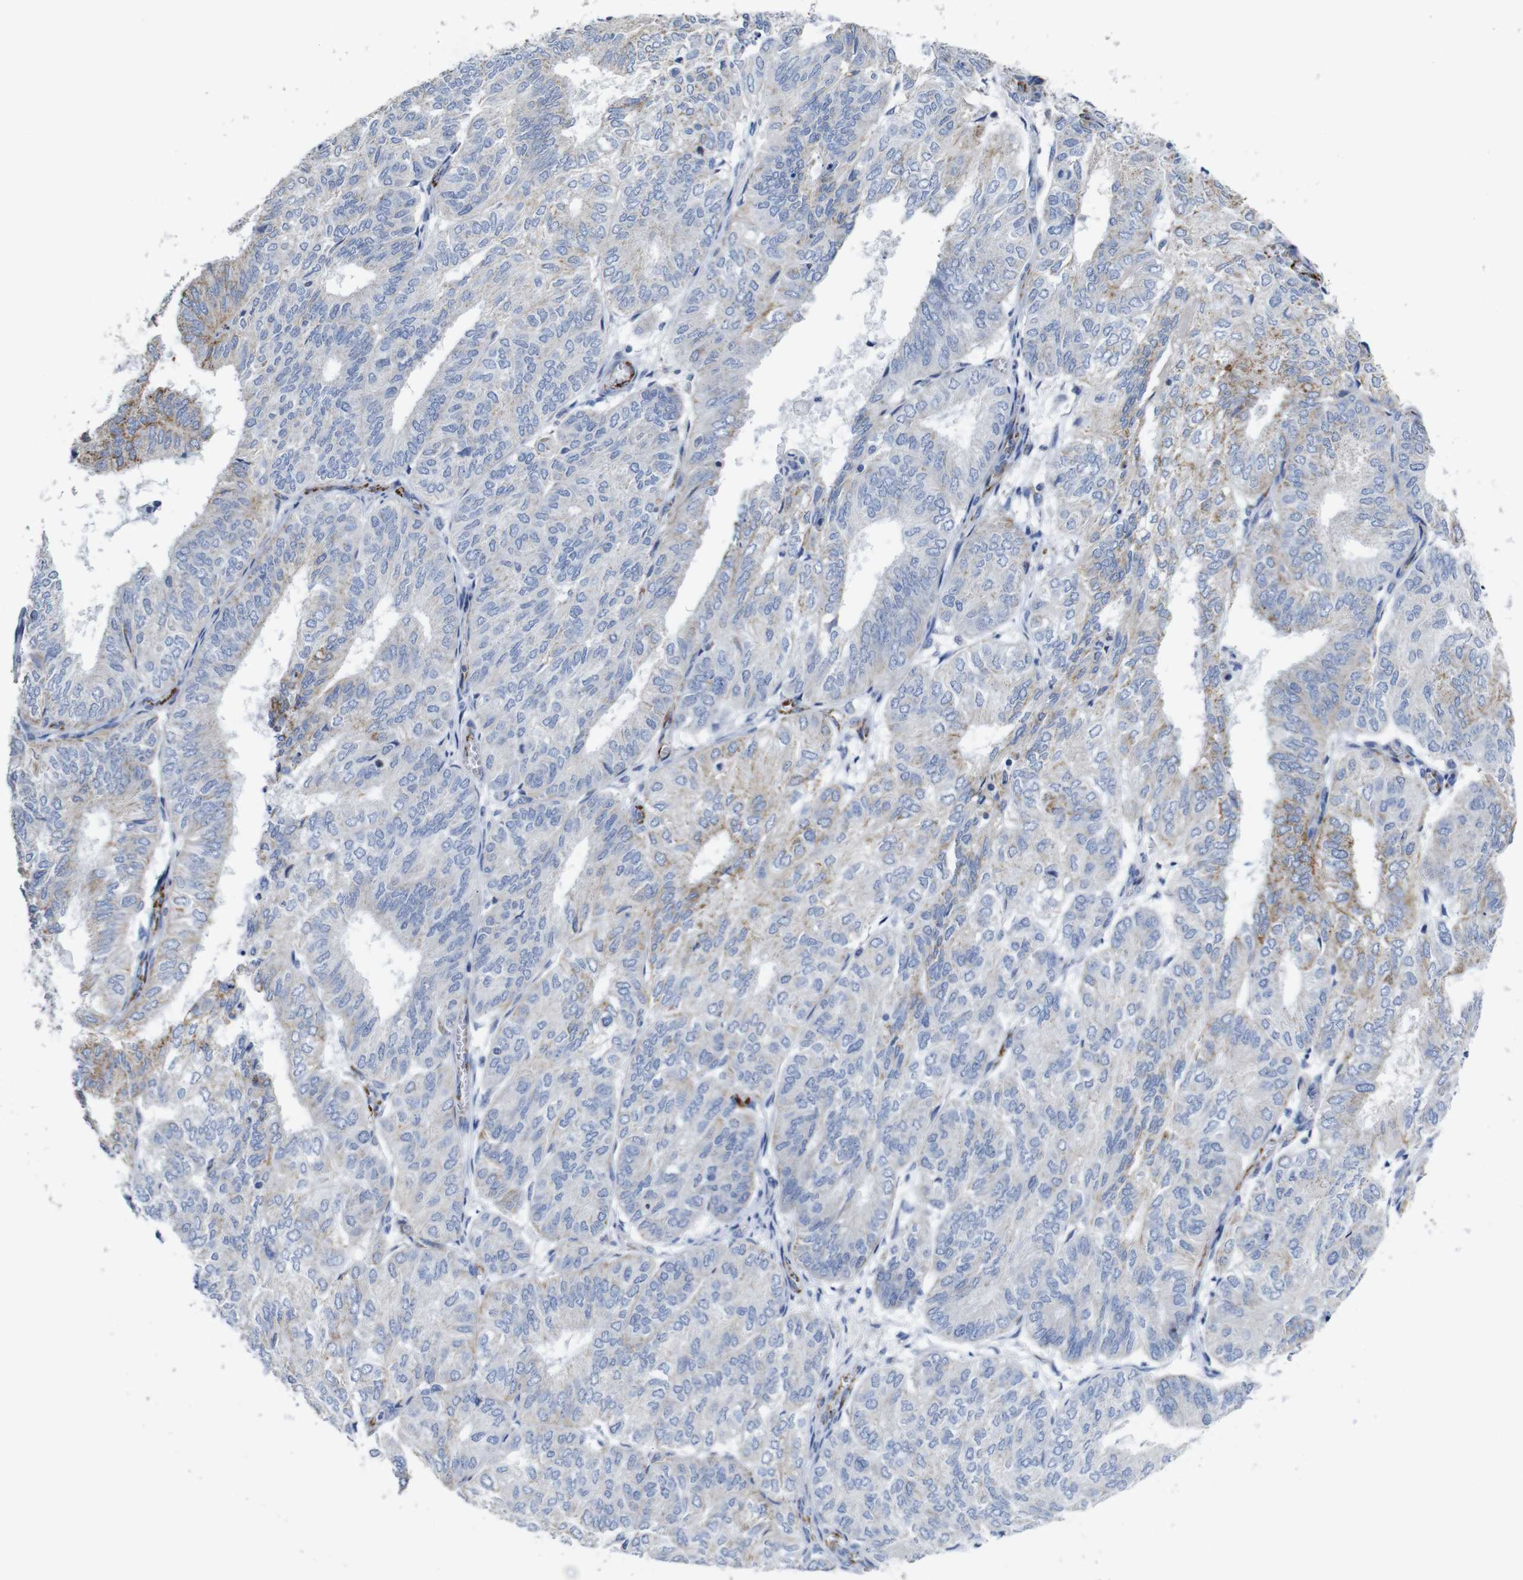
{"staining": {"intensity": "moderate", "quantity": "<25%", "location": "cytoplasmic/membranous"}, "tissue": "endometrial cancer", "cell_type": "Tumor cells", "image_type": "cancer", "snomed": [{"axis": "morphology", "description": "Adenocarcinoma, NOS"}, {"axis": "topography", "description": "Uterus"}], "caption": "Brown immunohistochemical staining in endometrial adenocarcinoma displays moderate cytoplasmic/membranous expression in about <25% of tumor cells. (DAB IHC with brightfield microscopy, high magnification).", "gene": "MAOA", "patient": {"sex": "female", "age": 60}}